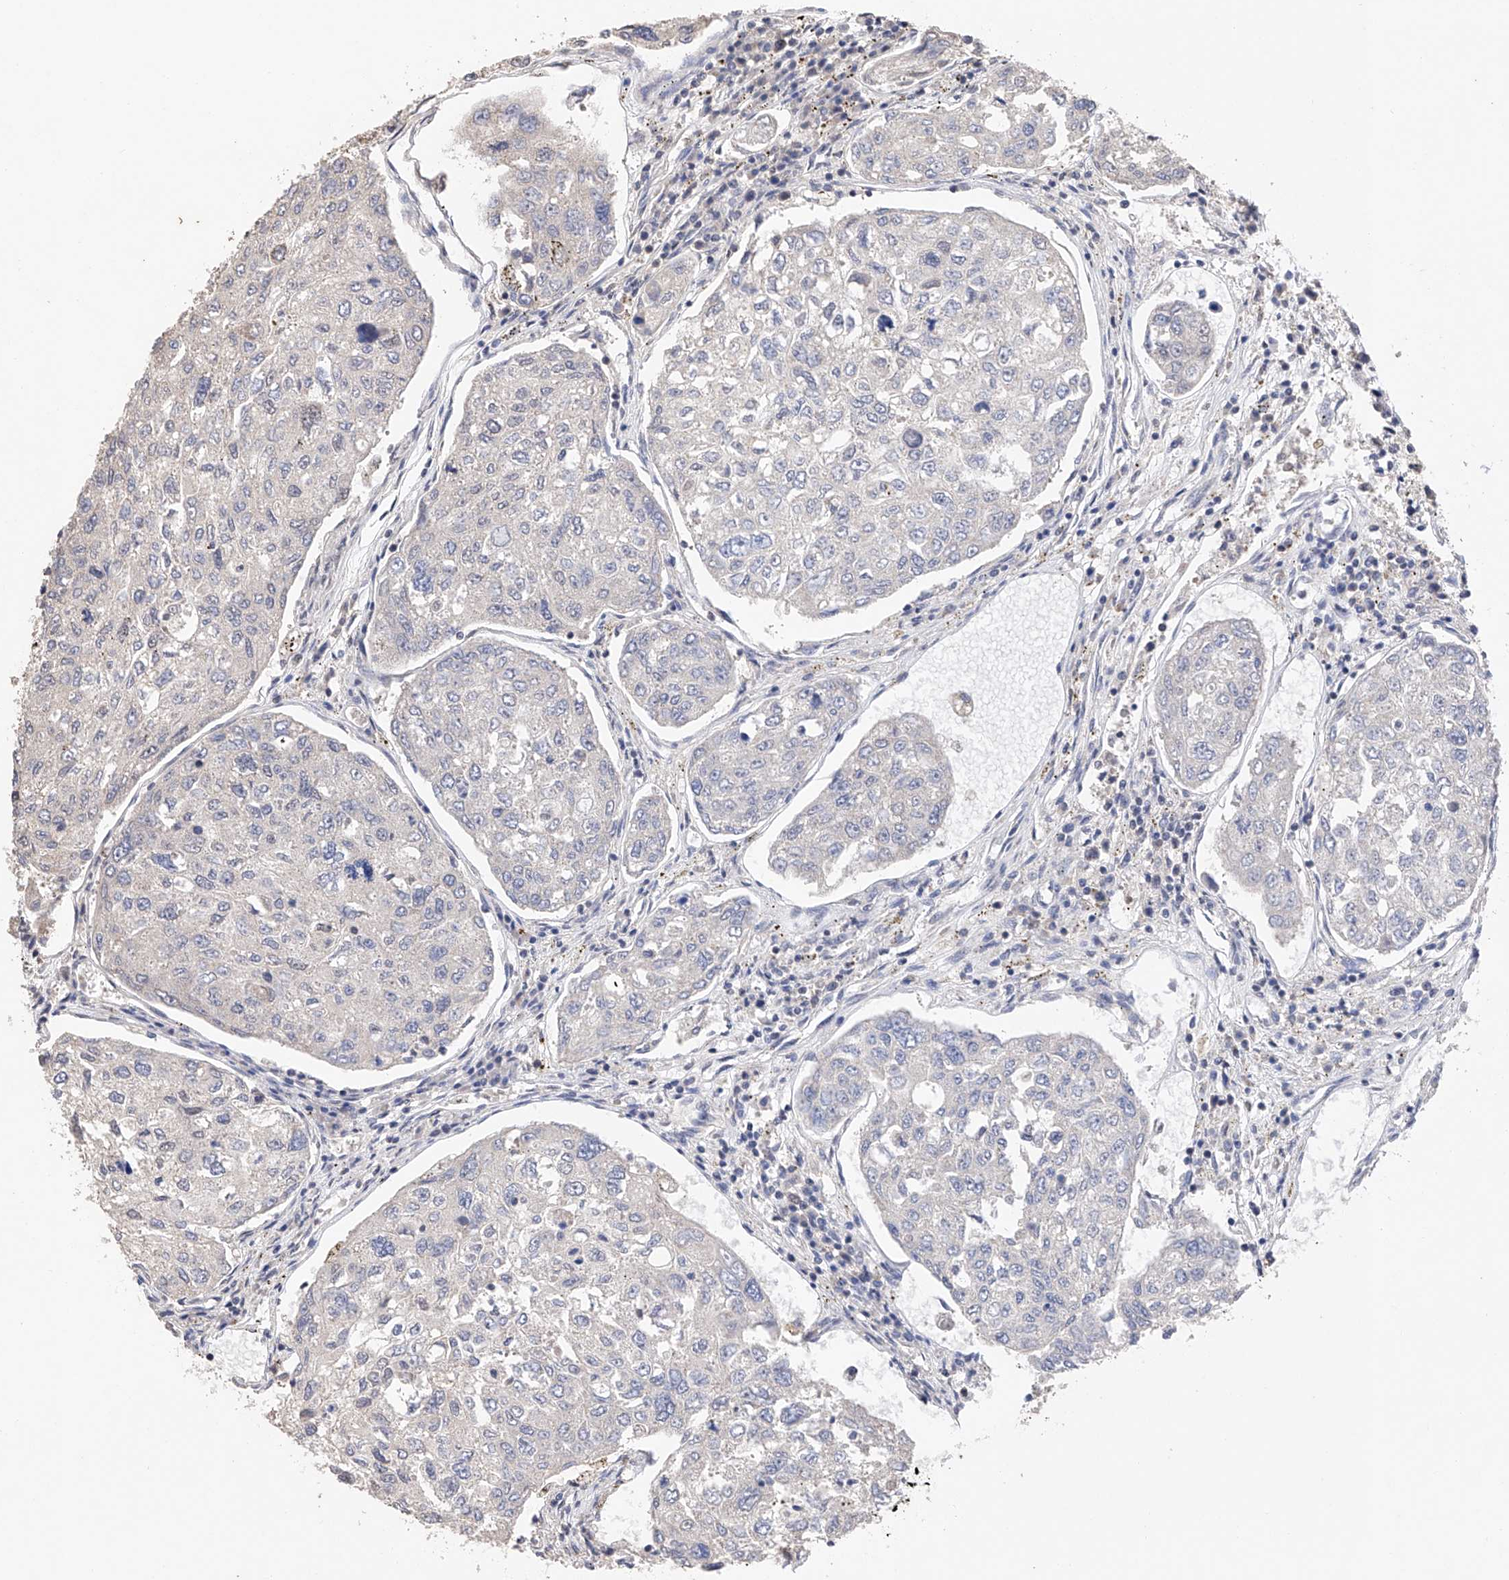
{"staining": {"intensity": "weak", "quantity": "25%-75%", "location": "nuclear"}, "tissue": "urothelial cancer", "cell_type": "Tumor cells", "image_type": "cancer", "snomed": [{"axis": "morphology", "description": "Urothelial carcinoma, High grade"}, {"axis": "topography", "description": "Lymph node"}, {"axis": "topography", "description": "Urinary bladder"}], "caption": "Approximately 25%-75% of tumor cells in high-grade urothelial carcinoma demonstrate weak nuclear protein positivity as visualized by brown immunohistochemical staining.", "gene": "DMAP1", "patient": {"sex": "male", "age": 51}}